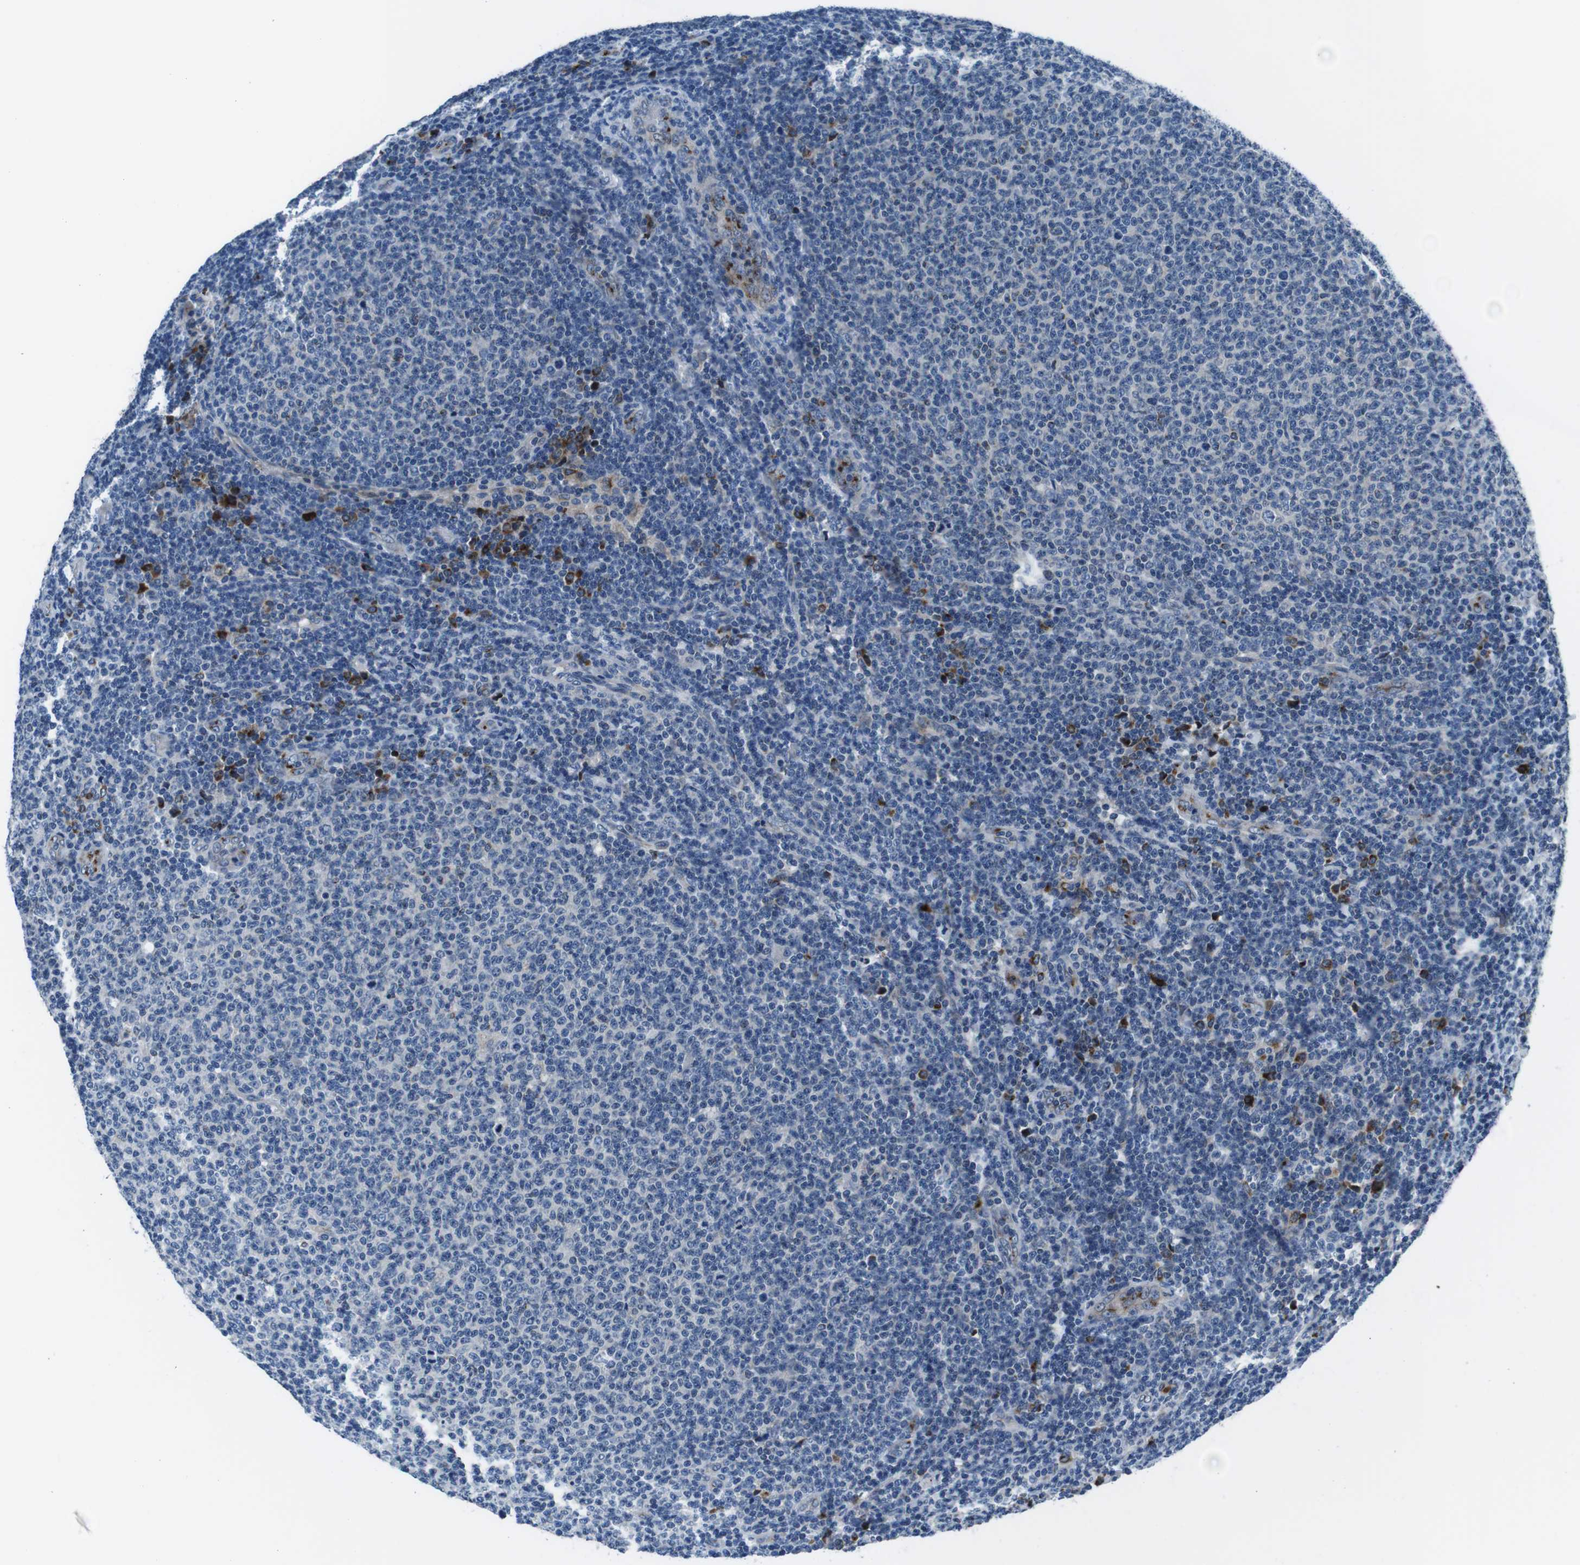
{"staining": {"intensity": "negative", "quantity": "none", "location": "none"}, "tissue": "lymphoma", "cell_type": "Tumor cells", "image_type": "cancer", "snomed": [{"axis": "morphology", "description": "Malignant lymphoma, non-Hodgkin's type, Low grade"}, {"axis": "topography", "description": "Lymph node"}], "caption": "Low-grade malignant lymphoma, non-Hodgkin's type was stained to show a protein in brown. There is no significant expression in tumor cells.", "gene": "NUCB2", "patient": {"sex": "male", "age": 66}}